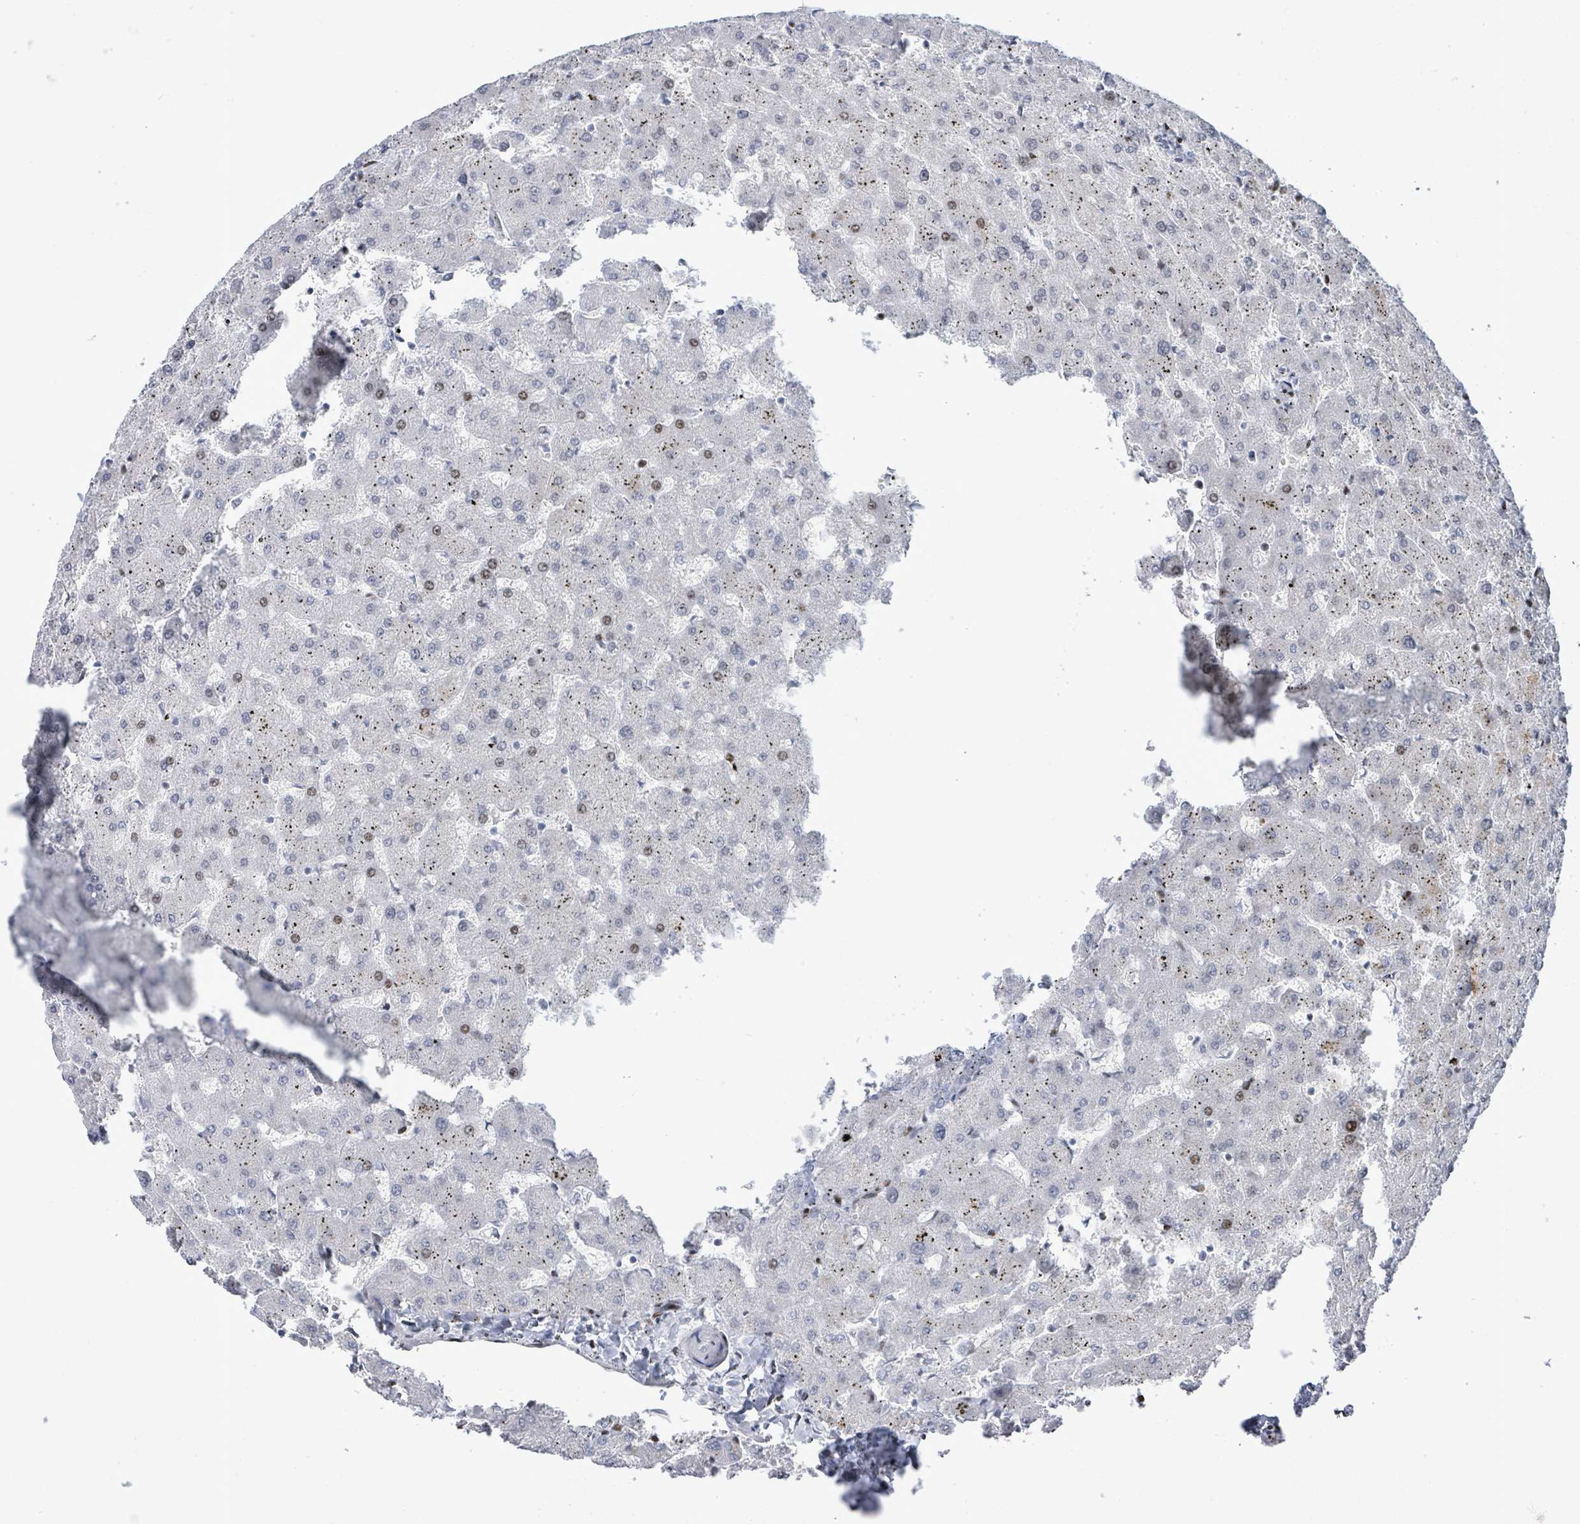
{"staining": {"intensity": "negative", "quantity": "none", "location": "none"}, "tissue": "liver", "cell_type": "Cholangiocytes", "image_type": "normal", "snomed": [{"axis": "morphology", "description": "Normal tissue, NOS"}, {"axis": "topography", "description": "Liver"}], "caption": "High magnification brightfield microscopy of benign liver stained with DAB (brown) and counterstained with hematoxylin (blue): cholangiocytes show no significant expression. (DAB IHC with hematoxylin counter stain).", "gene": "MALL", "patient": {"sex": "female", "age": 63}}